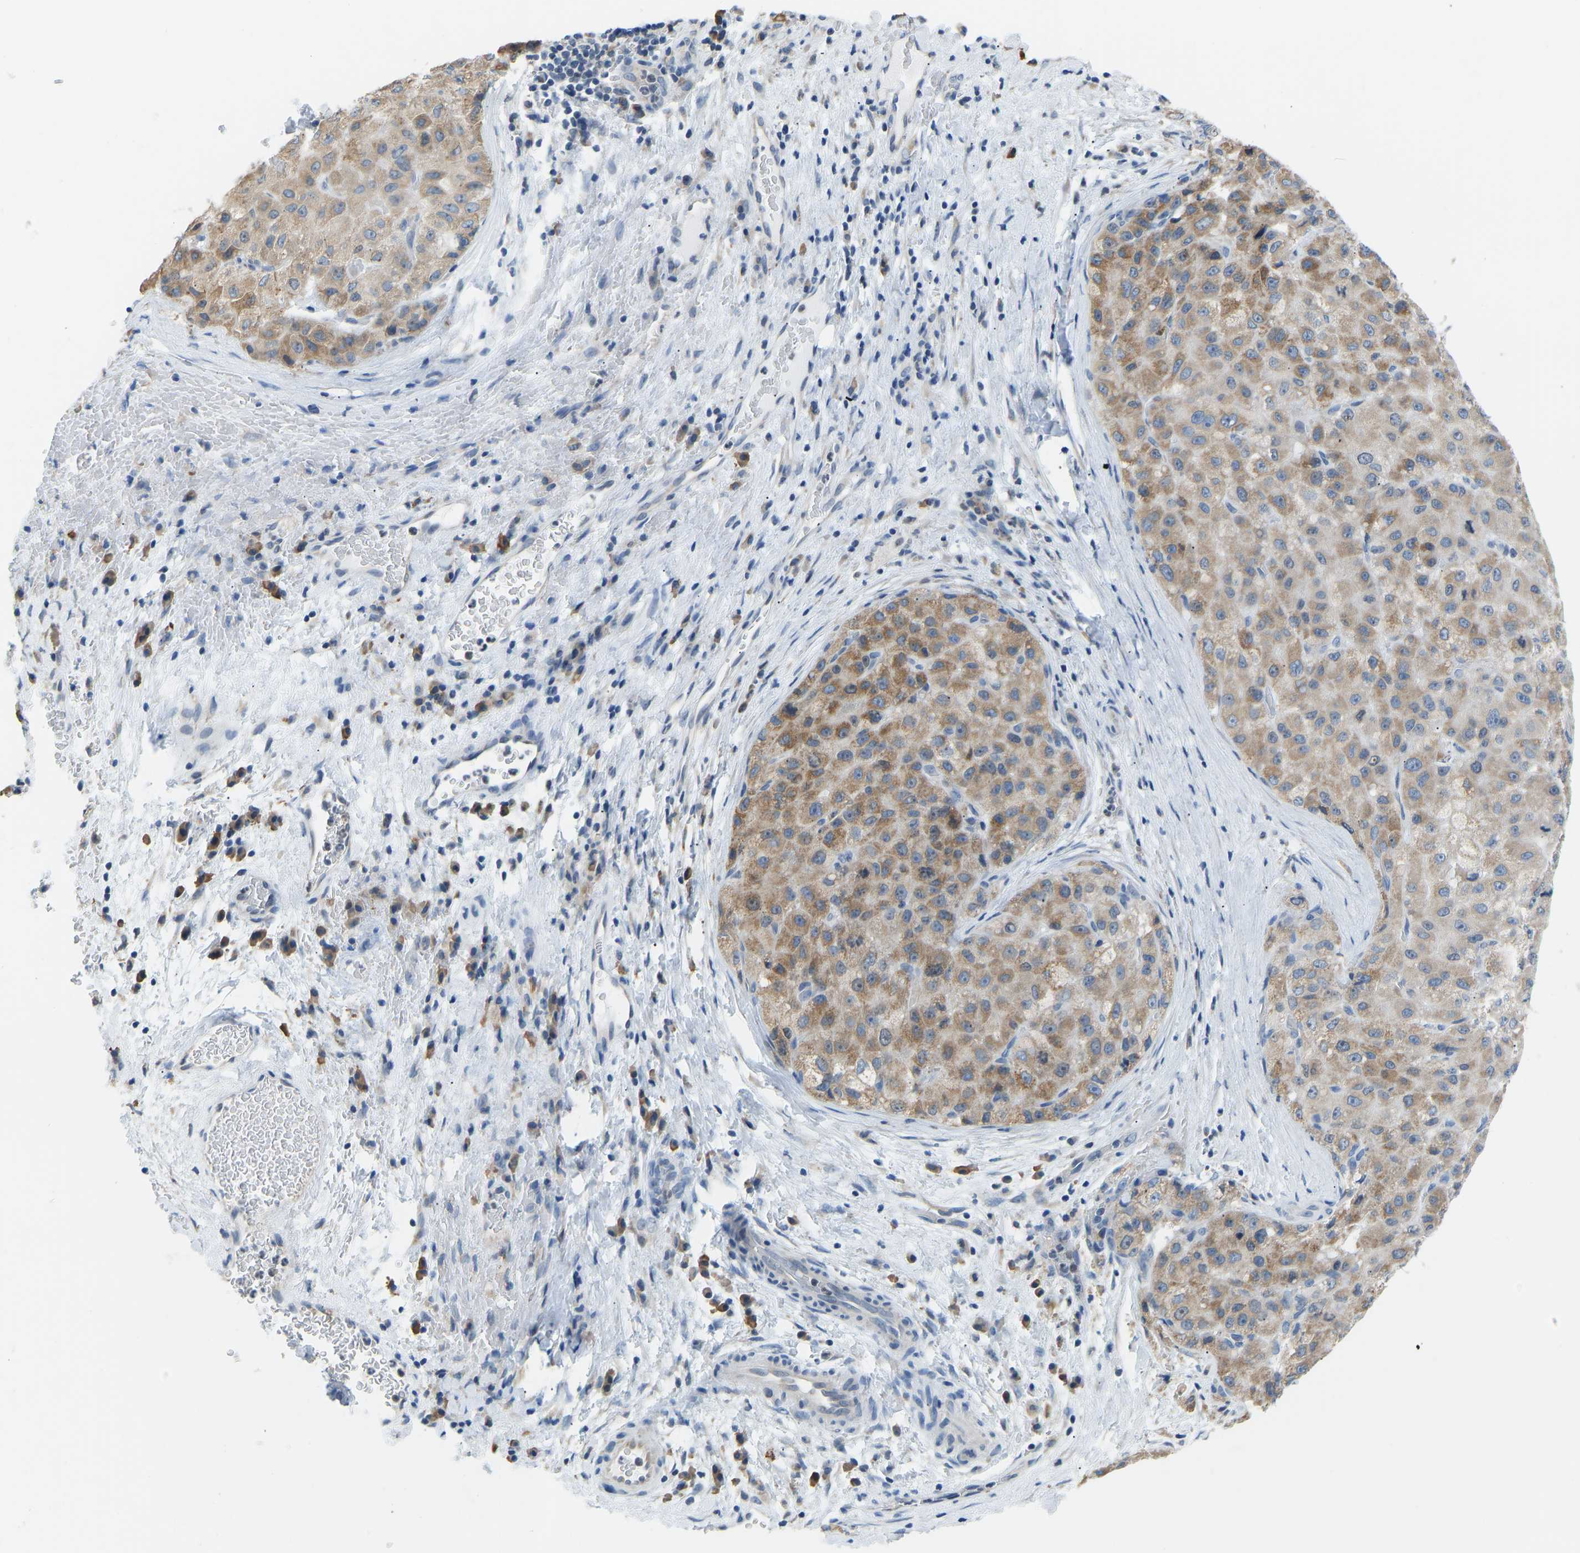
{"staining": {"intensity": "moderate", "quantity": ">75%", "location": "cytoplasmic/membranous"}, "tissue": "liver cancer", "cell_type": "Tumor cells", "image_type": "cancer", "snomed": [{"axis": "morphology", "description": "Carcinoma, Hepatocellular, NOS"}, {"axis": "topography", "description": "Liver"}], "caption": "Liver hepatocellular carcinoma was stained to show a protein in brown. There is medium levels of moderate cytoplasmic/membranous positivity in about >75% of tumor cells.", "gene": "VRK1", "patient": {"sex": "male", "age": 80}}